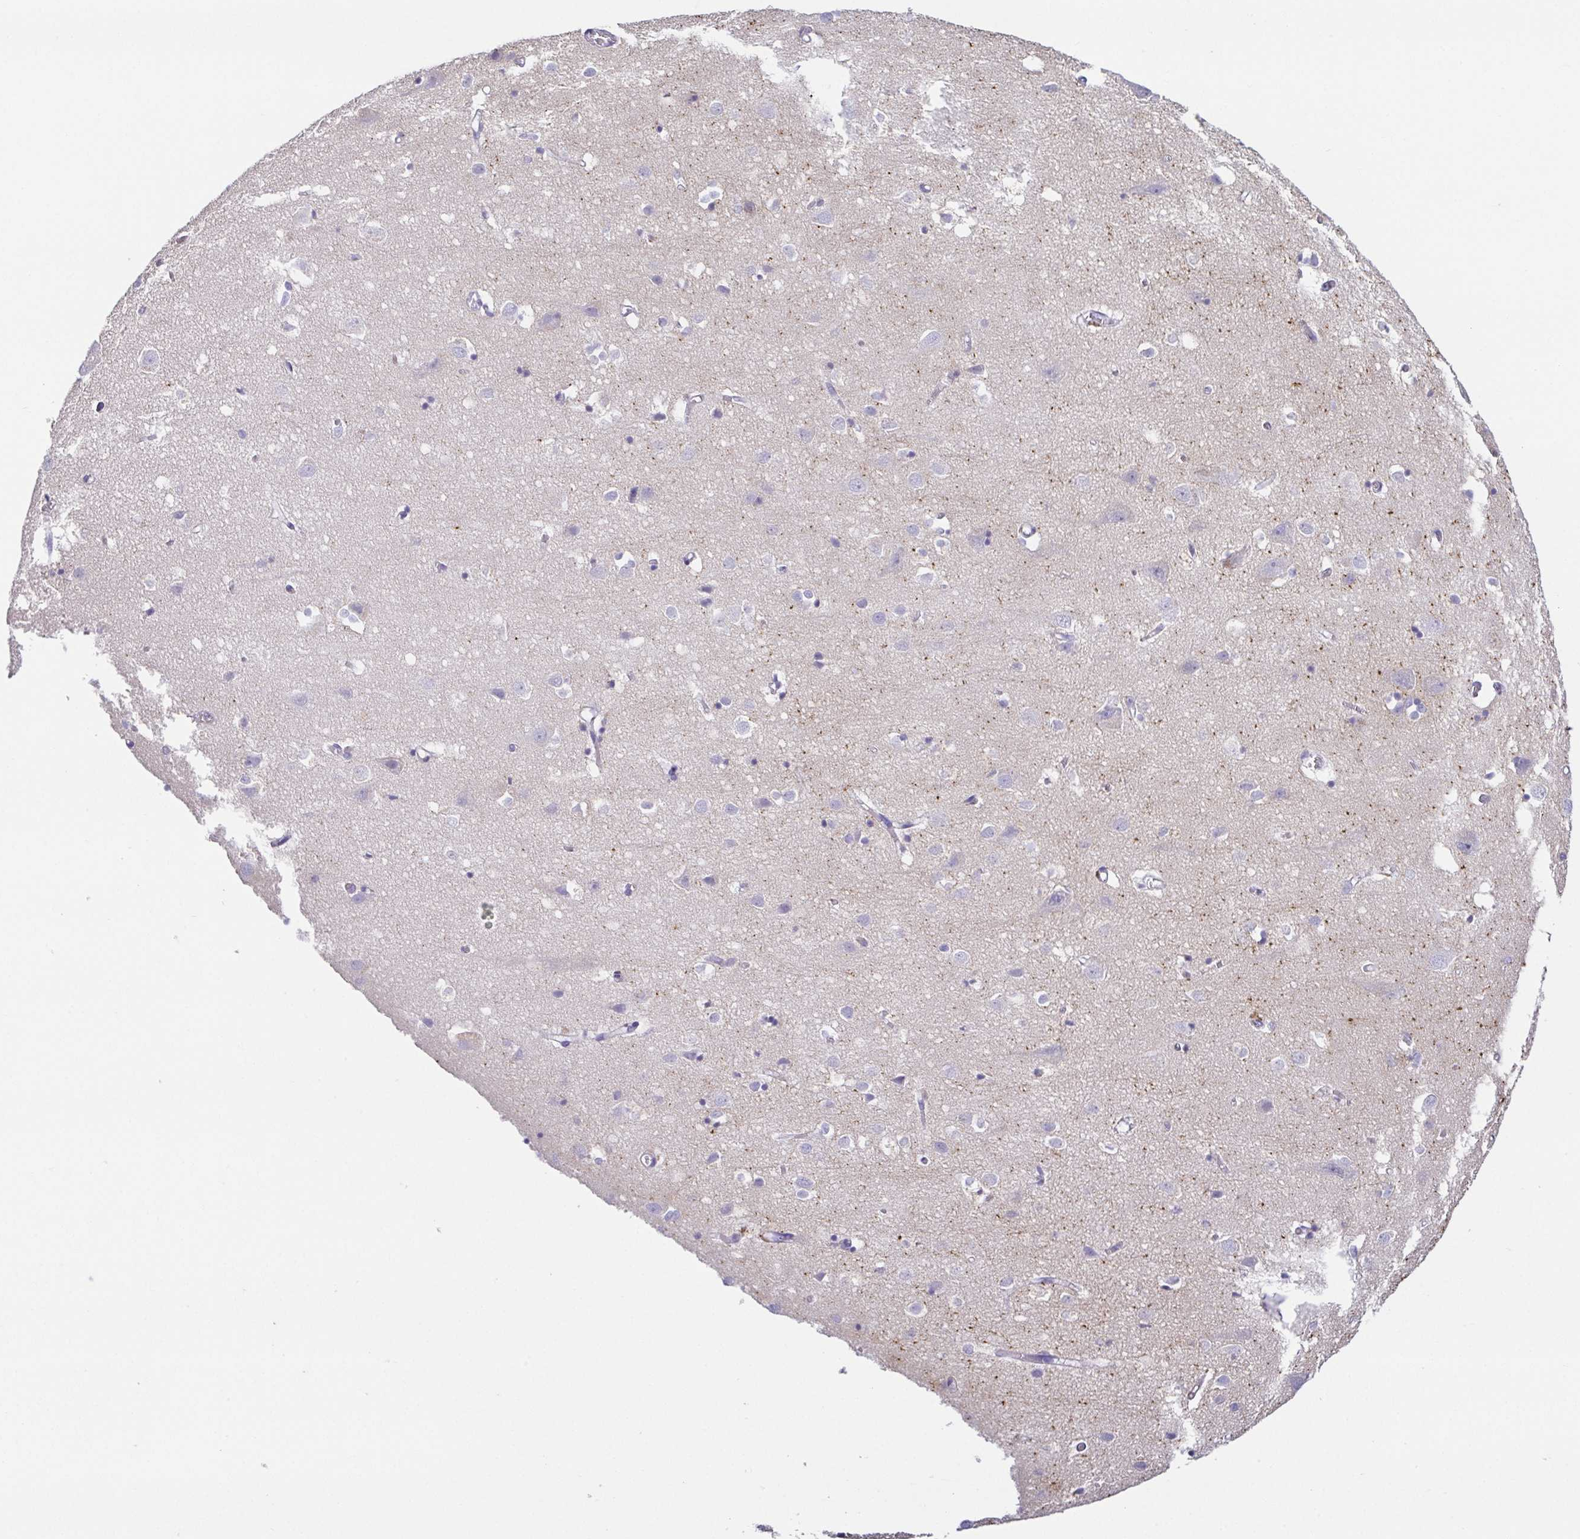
{"staining": {"intensity": "negative", "quantity": "none", "location": "none"}, "tissue": "cerebral cortex", "cell_type": "Endothelial cells", "image_type": "normal", "snomed": [{"axis": "morphology", "description": "Normal tissue, NOS"}, {"axis": "topography", "description": "Cerebral cortex"}], "caption": "The immunohistochemistry (IHC) histopathology image has no significant expression in endothelial cells of cerebral cortex. (DAB immunohistochemistry (IHC) with hematoxylin counter stain).", "gene": "HAPLN2", "patient": {"sex": "male", "age": 70}}